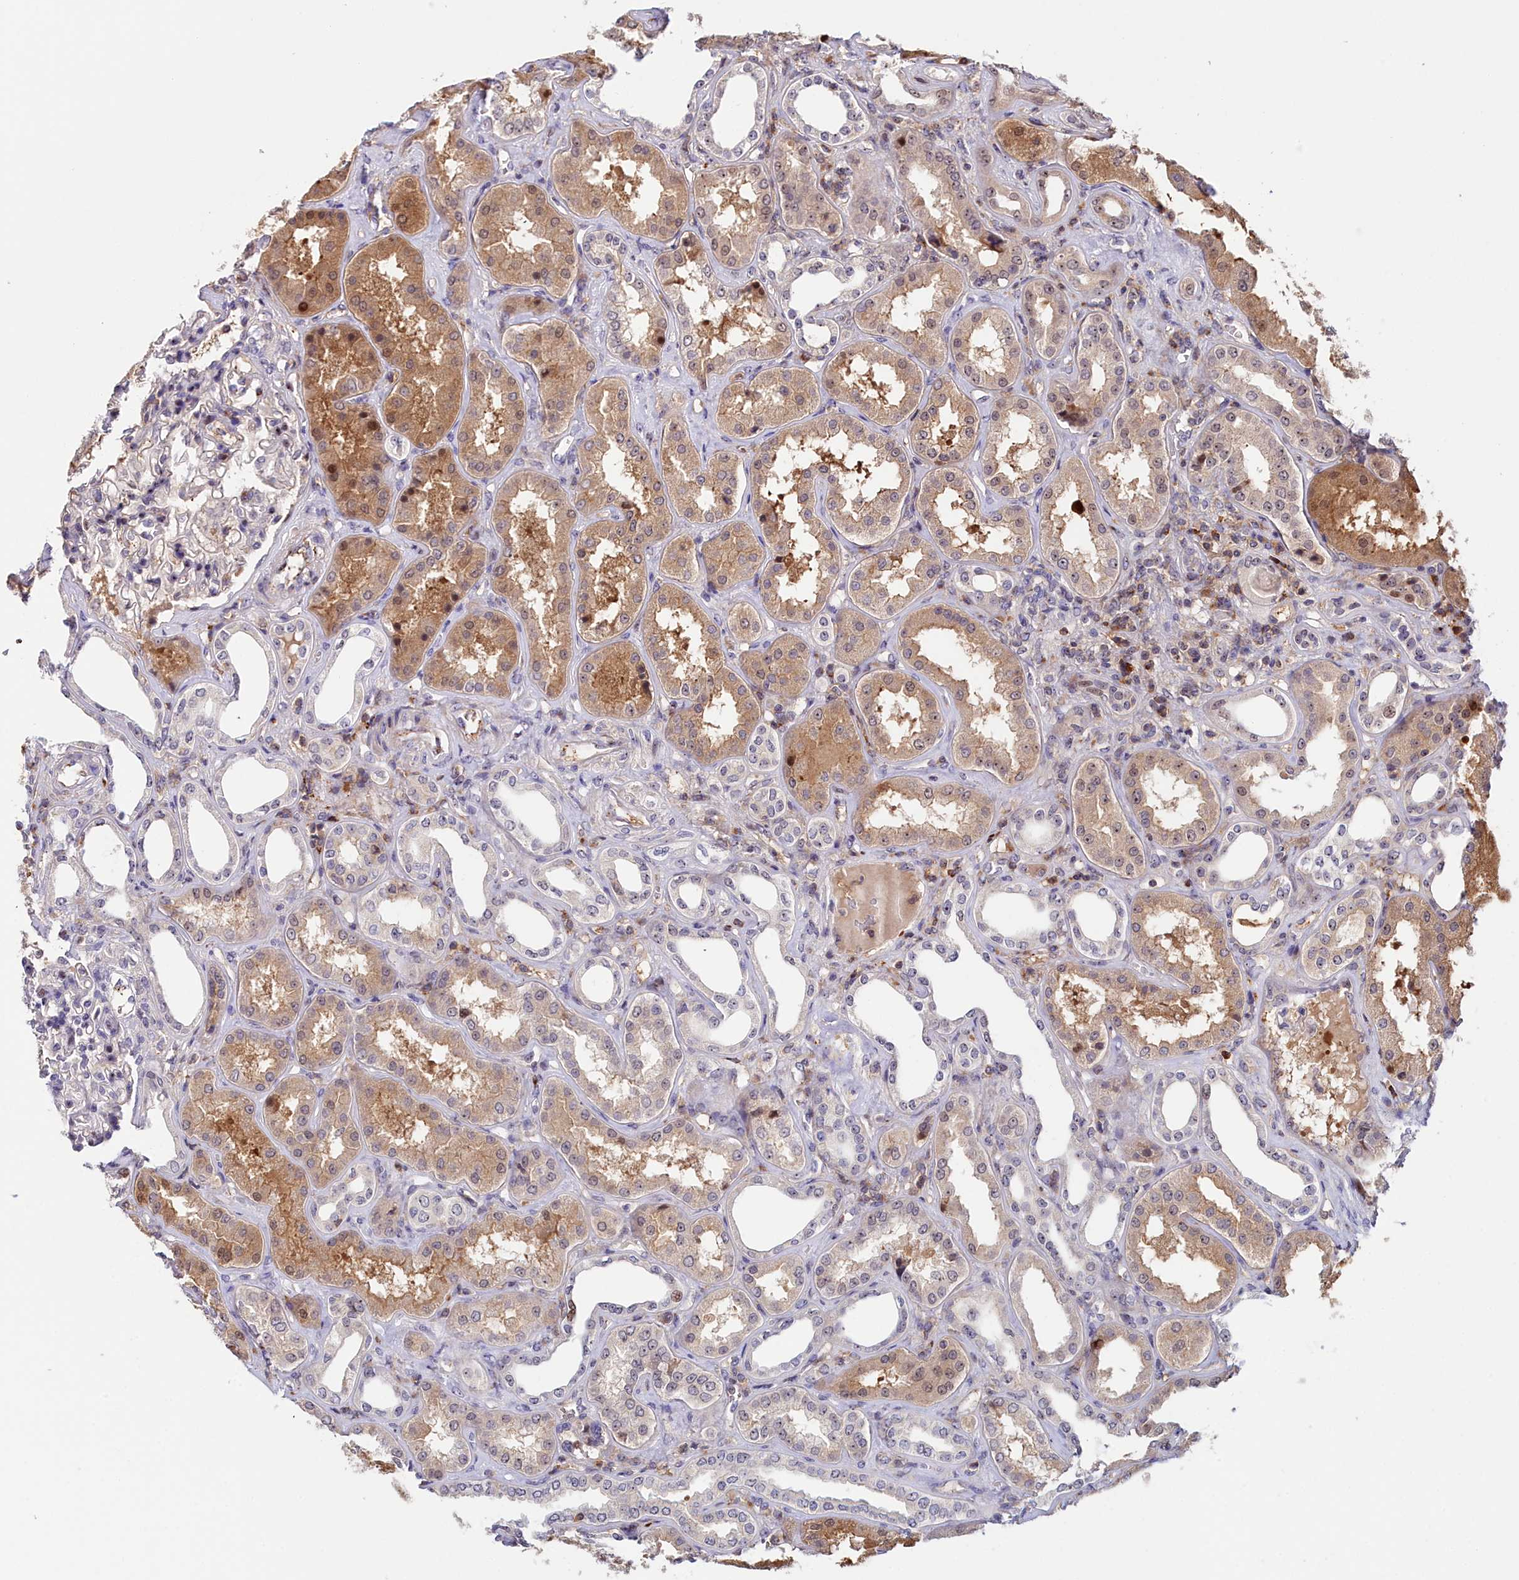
{"staining": {"intensity": "negative", "quantity": "none", "location": "none"}, "tissue": "kidney", "cell_type": "Cells in glomeruli", "image_type": "normal", "snomed": [{"axis": "morphology", "description": "Normal tissue, NOS"}, {"axis": "topography", "description": "Kidney"}], "caption": "DAB immunohistochemical staining of normal human kidney displays no significant positivity in cells in glomeruli. (Brightfield microscopy of DAB immunohistochemistry at high magnification).", "gene": "NEURL4", "patient": {"sex": "female", "age": 56}}